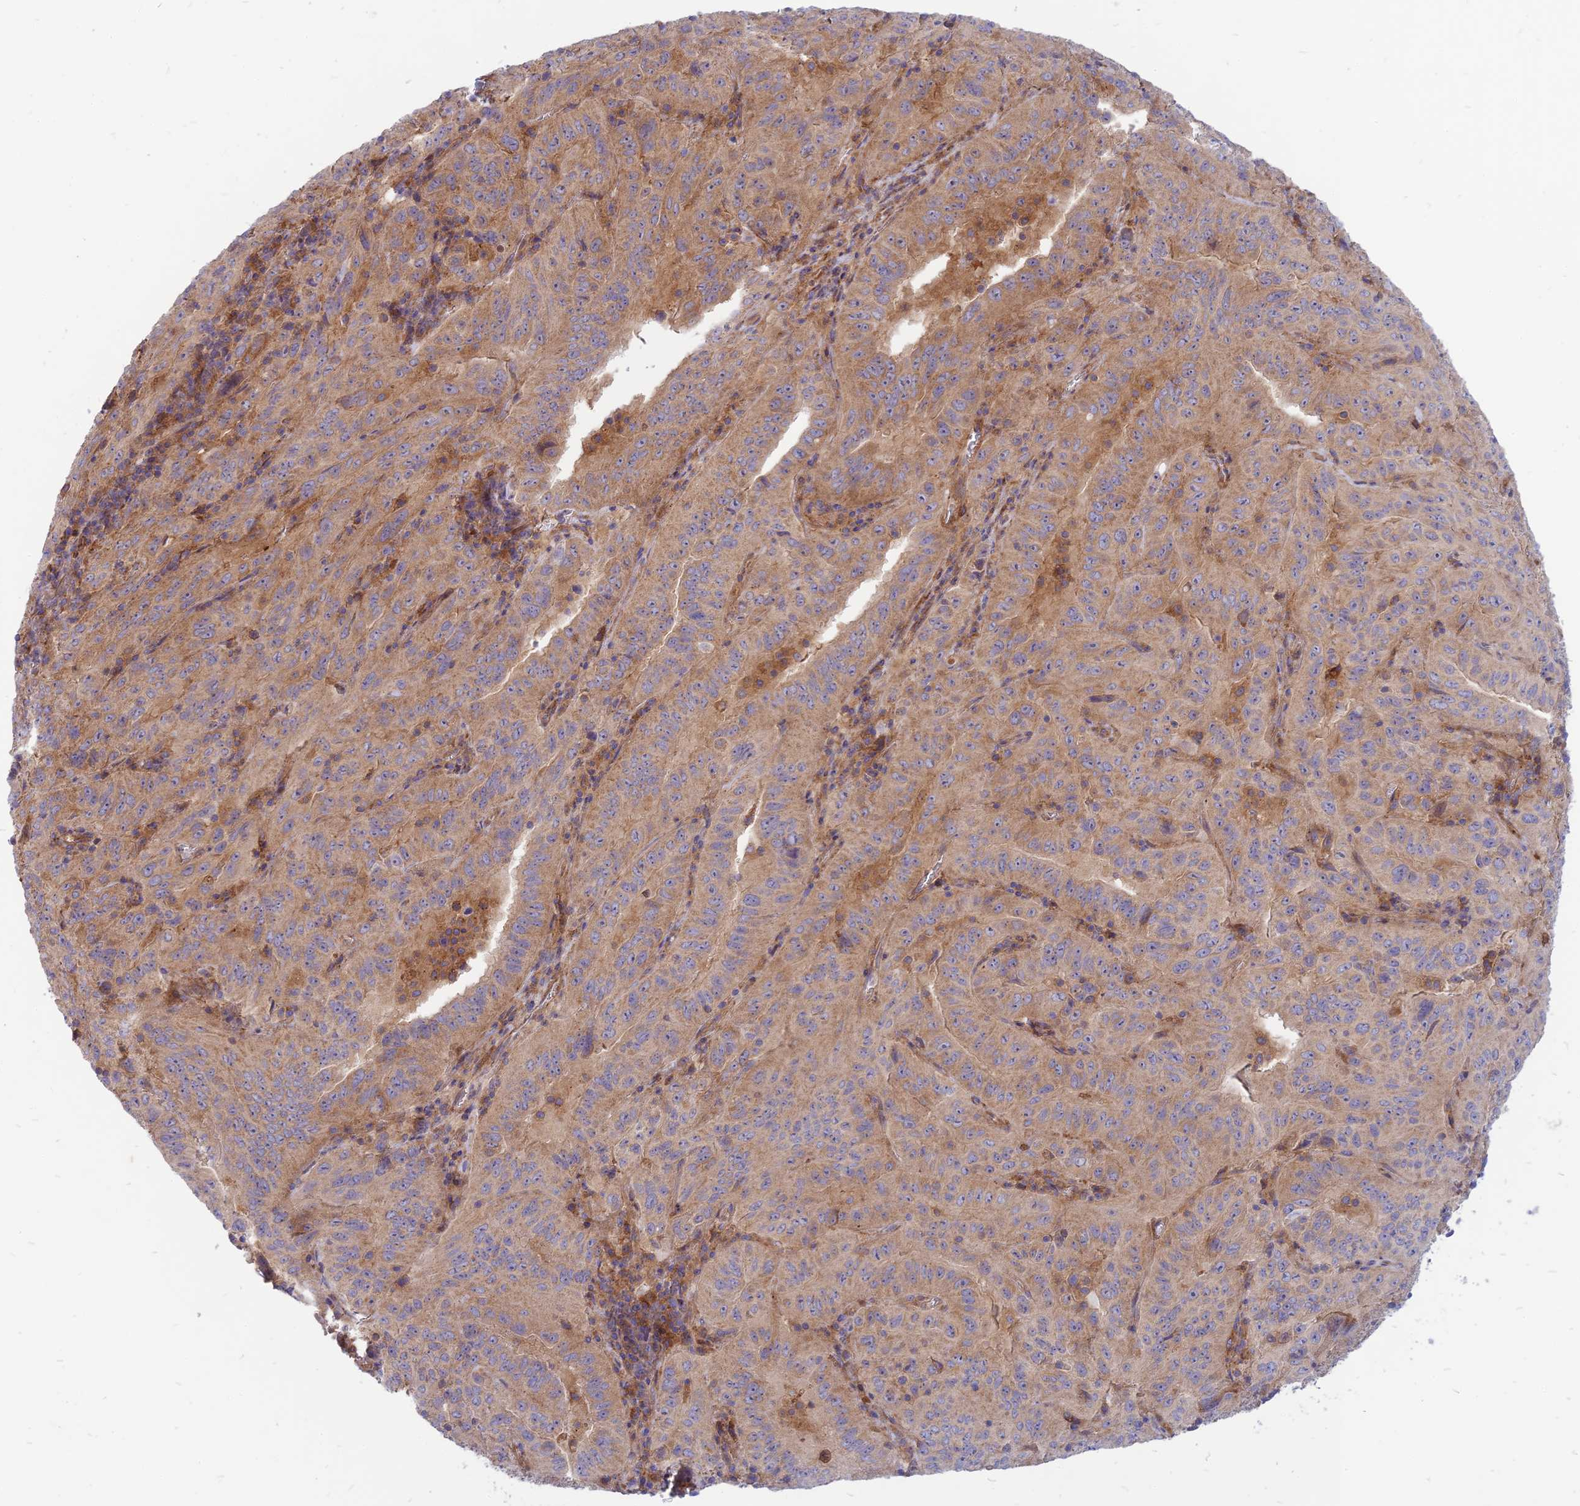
{"staining": {"intensity": "weak", "quantity": "25%-75%", "location": "cytoplasmic/membranous"}, "tissue": "pancreatic cancer", "cell_type": "Tumor cells", "image_type": "cancer", "snomed": [{"axis": "morphology", "description": "Adenocarcinoma, NOS"}, {"axis": "topography", "description": "Pancreas"}], "caption": "A brown stain shows weak cytoplasmic/membranous positivity of a protein in human pancreatic adenocarcinoma tumor cells. The staining was performed using DAB (3,3'-diaminobenzidine), with brown indicating positive protein expression. Nuclei are stained blue with hematoxylin.", "gene": "PHKA2", "patient": {"sex": "male", "age": 63}}